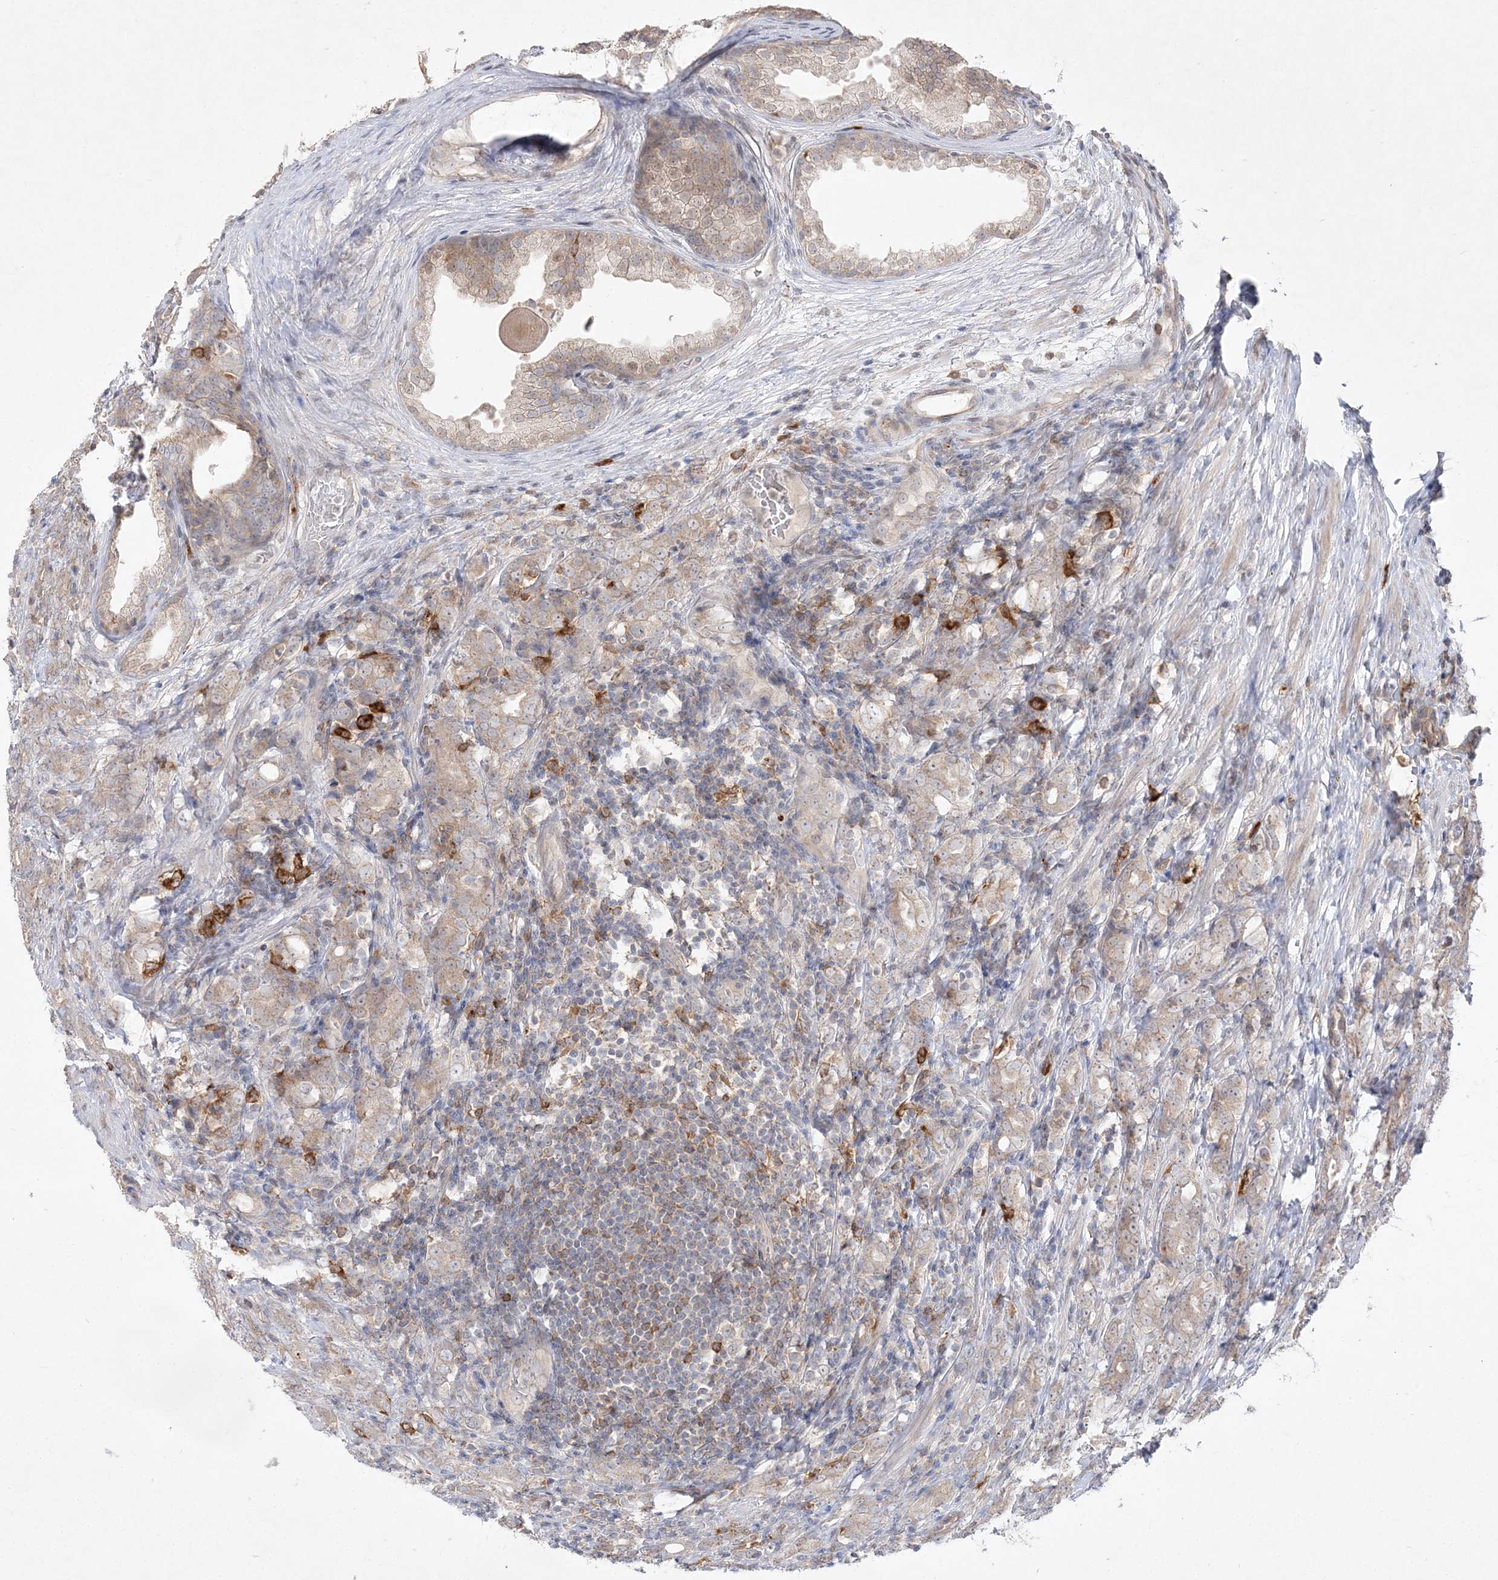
{"staining": {"intensity": "weak", "quantity": ">75%", "location": "cytoplasmic/membranous"}, "tissue": "prostate cancer", "cell_type": "Tumor cells", "image_type": "cancer", "snomed": [{"axis": "morphology", "description": "Adenocarcinoma, High grade"}, {"axis": "topography", "description": "Prostate"}], "caption": "Protein staining of adenocarcinoma (high-grade) (prostate) tissue demonstrates weak cytoplasmic/membranous positivity in about >75% of tumor cells.", "gene": "CLNK", "patient": {"sex": "male", "age": 62}}